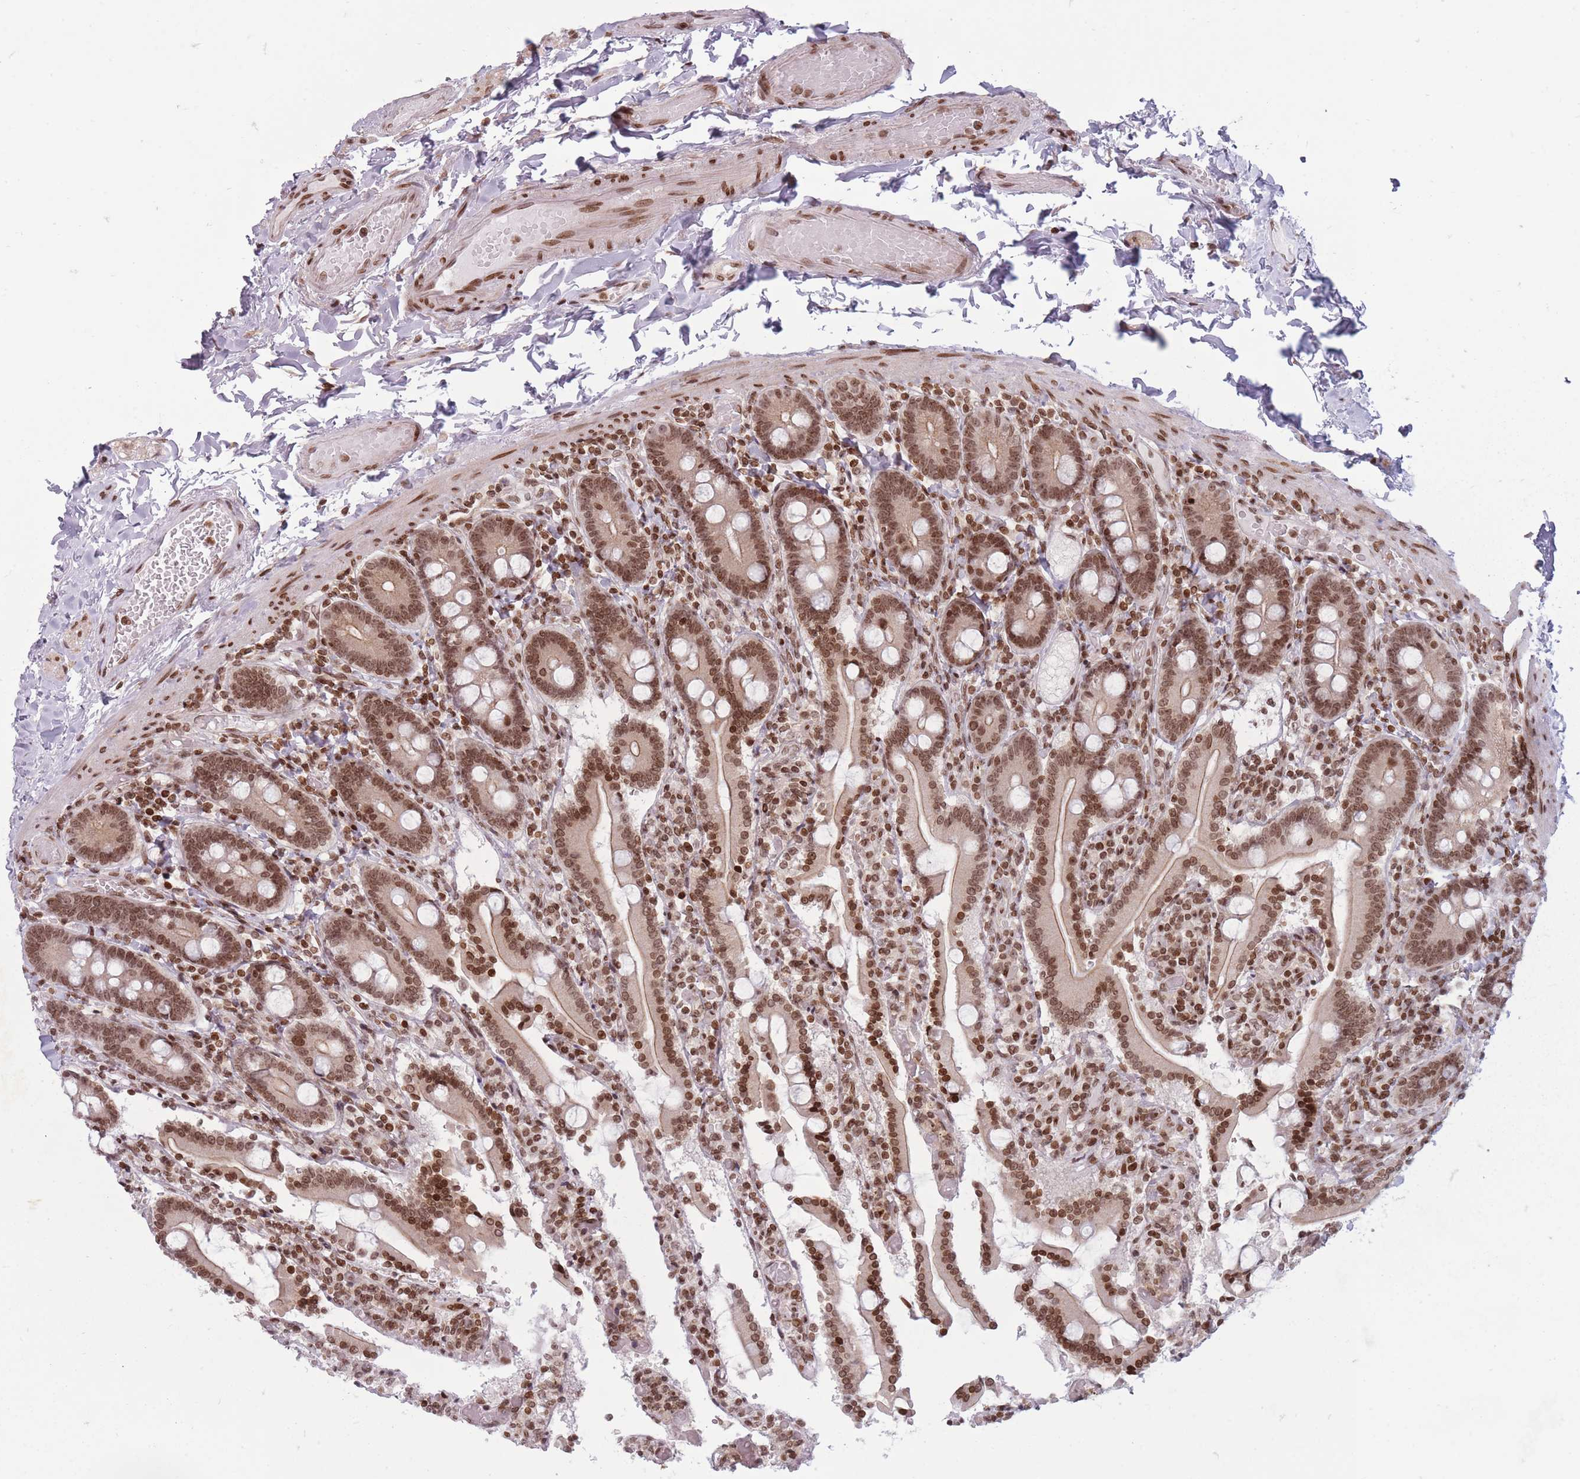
{"staining": {"intensity": "moderate", "quantity": ">75%", "location": "cytoplasmic/membranous,nuclear"}, "tissue": "duodenum", "cell_type": "Glandular cells", "image_type": "normal", "snomed": [{"axis": "morphology", "description": "Normal tissue, NOS"}, {"axis": "topography", "description": "Duodenum"}], "caption": "DAB immunohistochemical staining of benign duodenum shows moderate cytoplasmic/membranous,nuclear protein expression in about >75% of glandular cells. (DAB IHC, brown staining for protein, blue staining for nuclei).", "gene": "TMC6", "patient": {"sex": "male", "age": 55}}